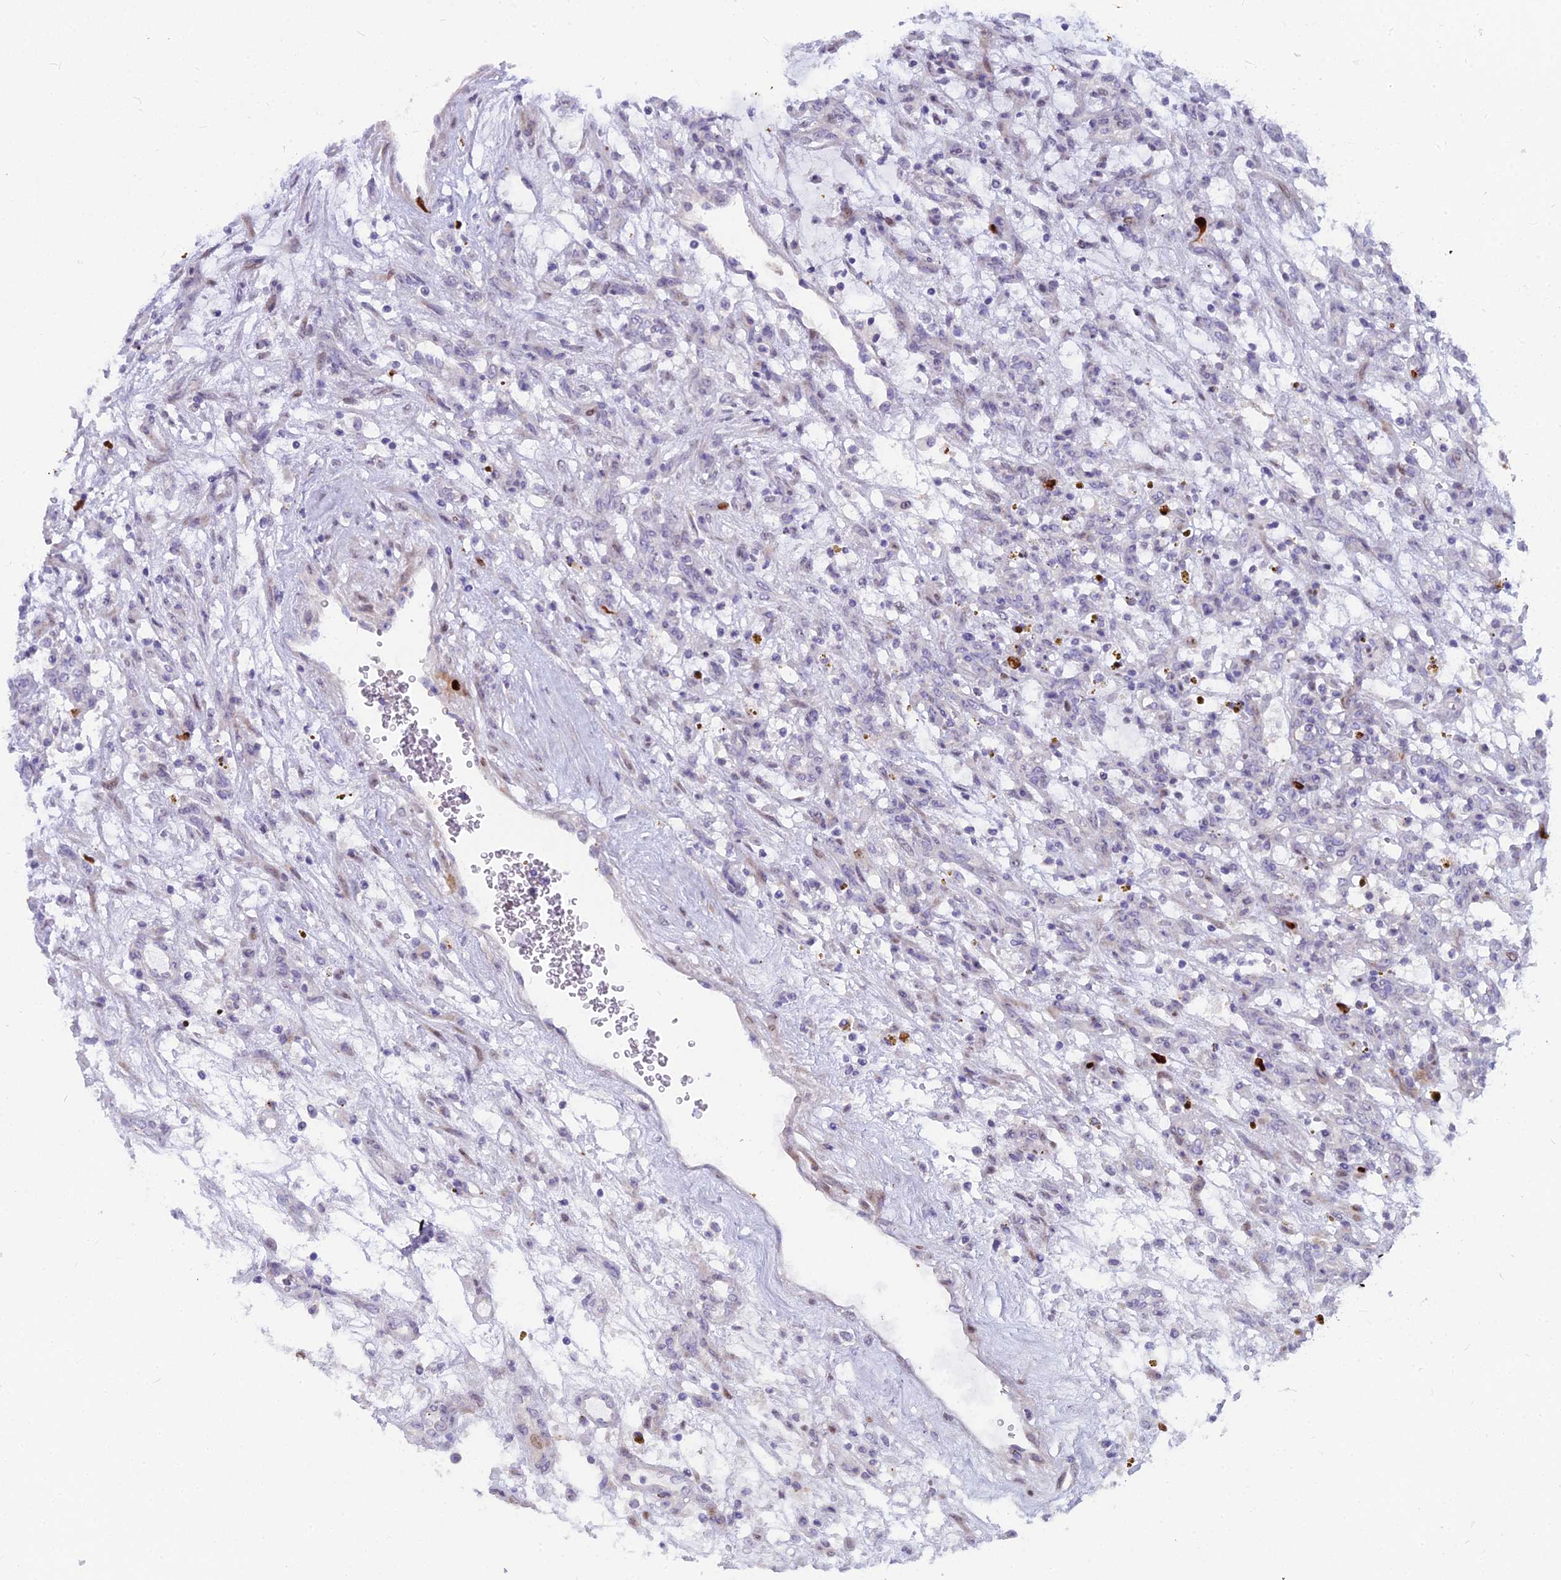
{"staining": {"intensity": "negative", "quantity": "none", "location": "none"}, "tissue": "renal cancer", "cell_type": "Tumor cells", "image_type": "cancer", "snomed": [{"axis": "morphology", "description": "Adenocarcinoma, NOS"}, {"axis": "topography", "description": "Kidney"}], "caption": "This histopathology image is of renal cancer (adenocarcinoma) stained with immunohistochemistry (IHC) to label a protein in brown with the nuclei are counter-stained blue. There is no positivity in tumor cells.", "gene": "NUSAP1", "patient": {"sex": "female", "age": 57}}